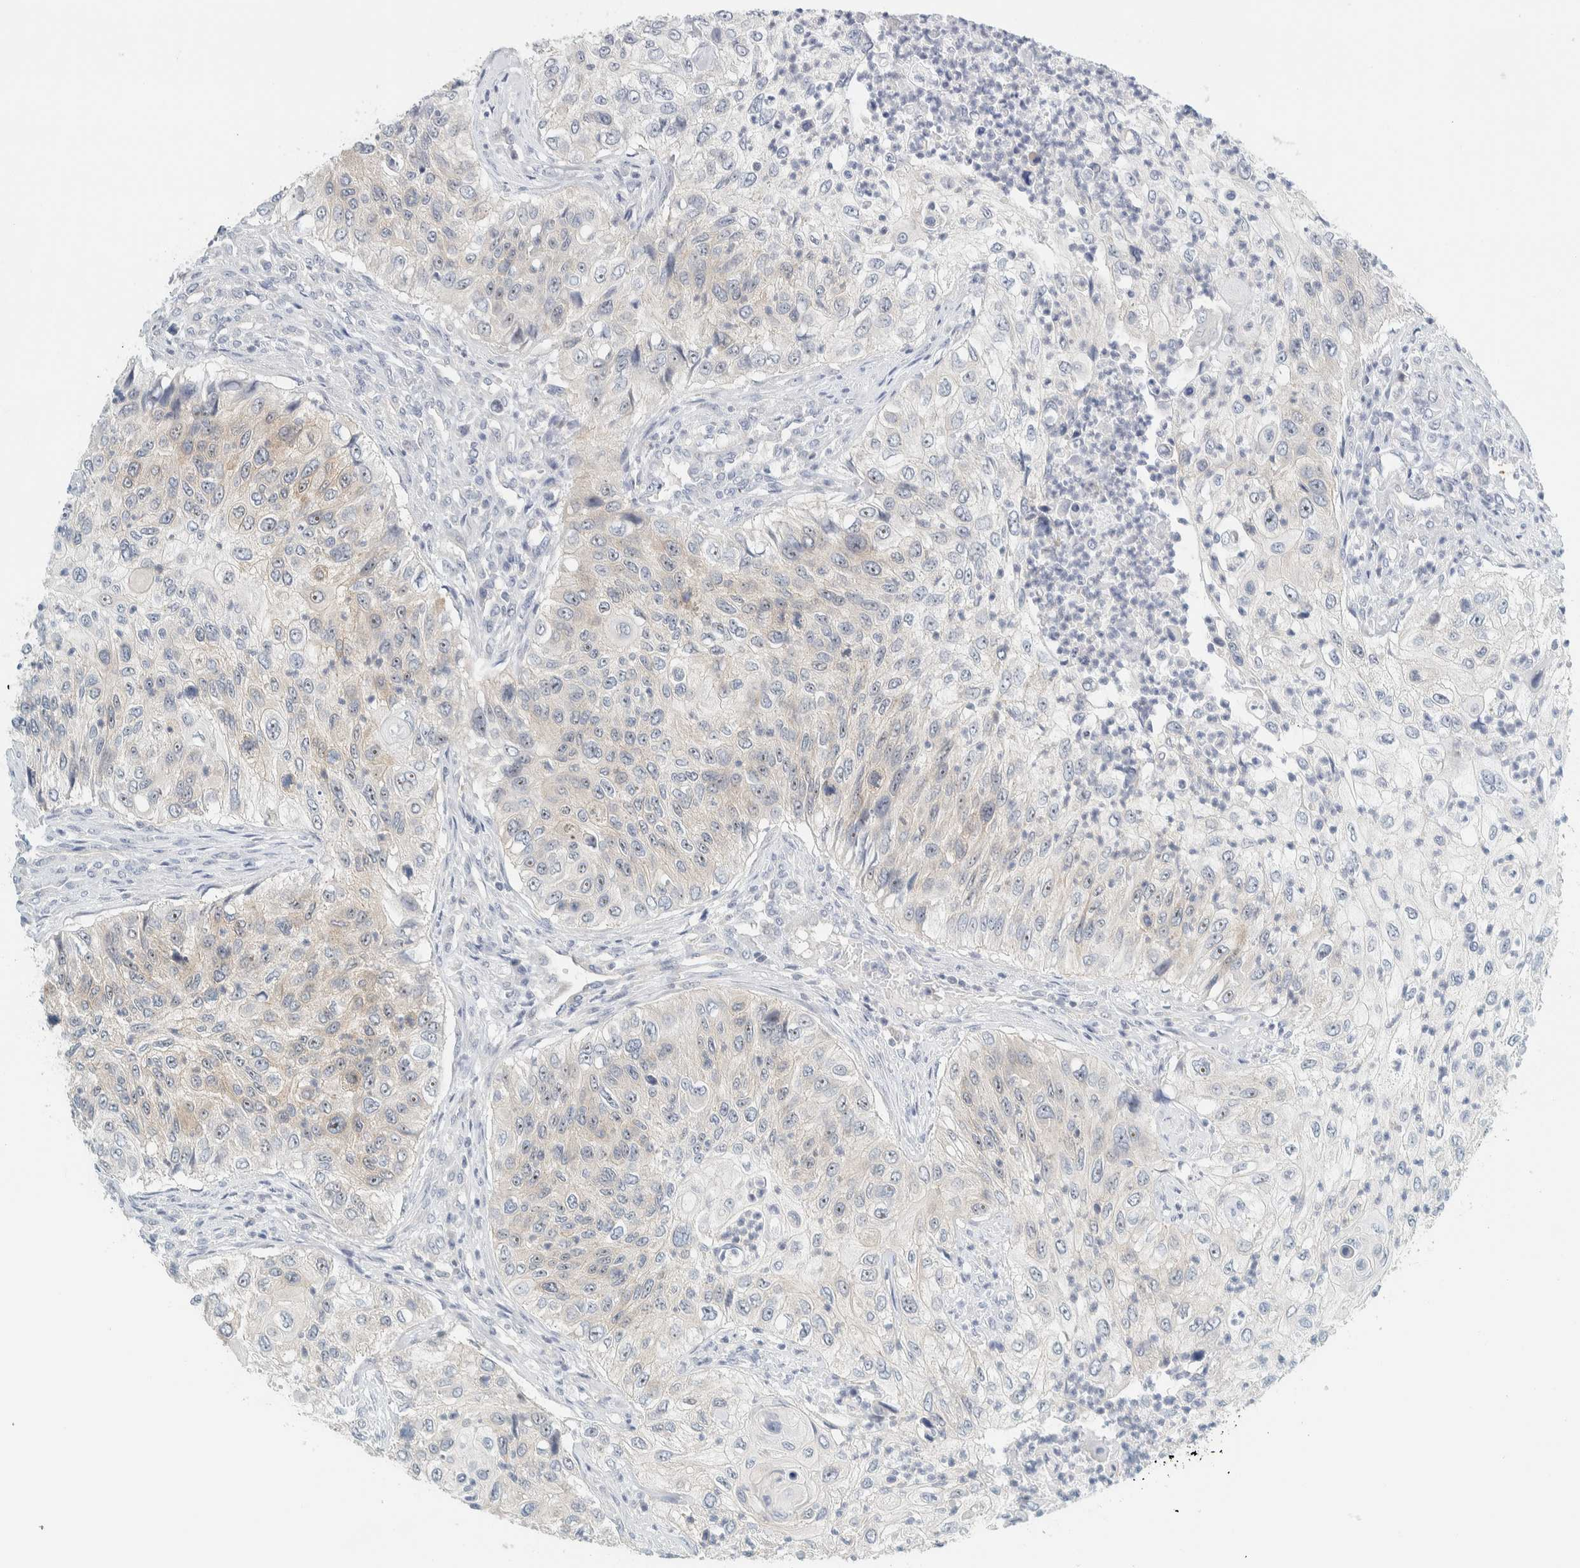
{"staining": {"intensity": "weak", "quantity": "<25%", "location": "nuclear"}, "tissue": "urothelial cancer", "cell_type": "Tumor cells", "image_type": "cancer", "snomed": [{"axis": "morphology", "description": "Urothelial carcinoma, High grade"}, {"axis": "topography", "description": "Urinary bladder"}], "caption": "This is a image of IHC staining of urothelial carcinoma (high-grade), which shows no positivity in tumor cells.", "gene": "NDE1", "patient": {"sex": "female", "age": 60}}